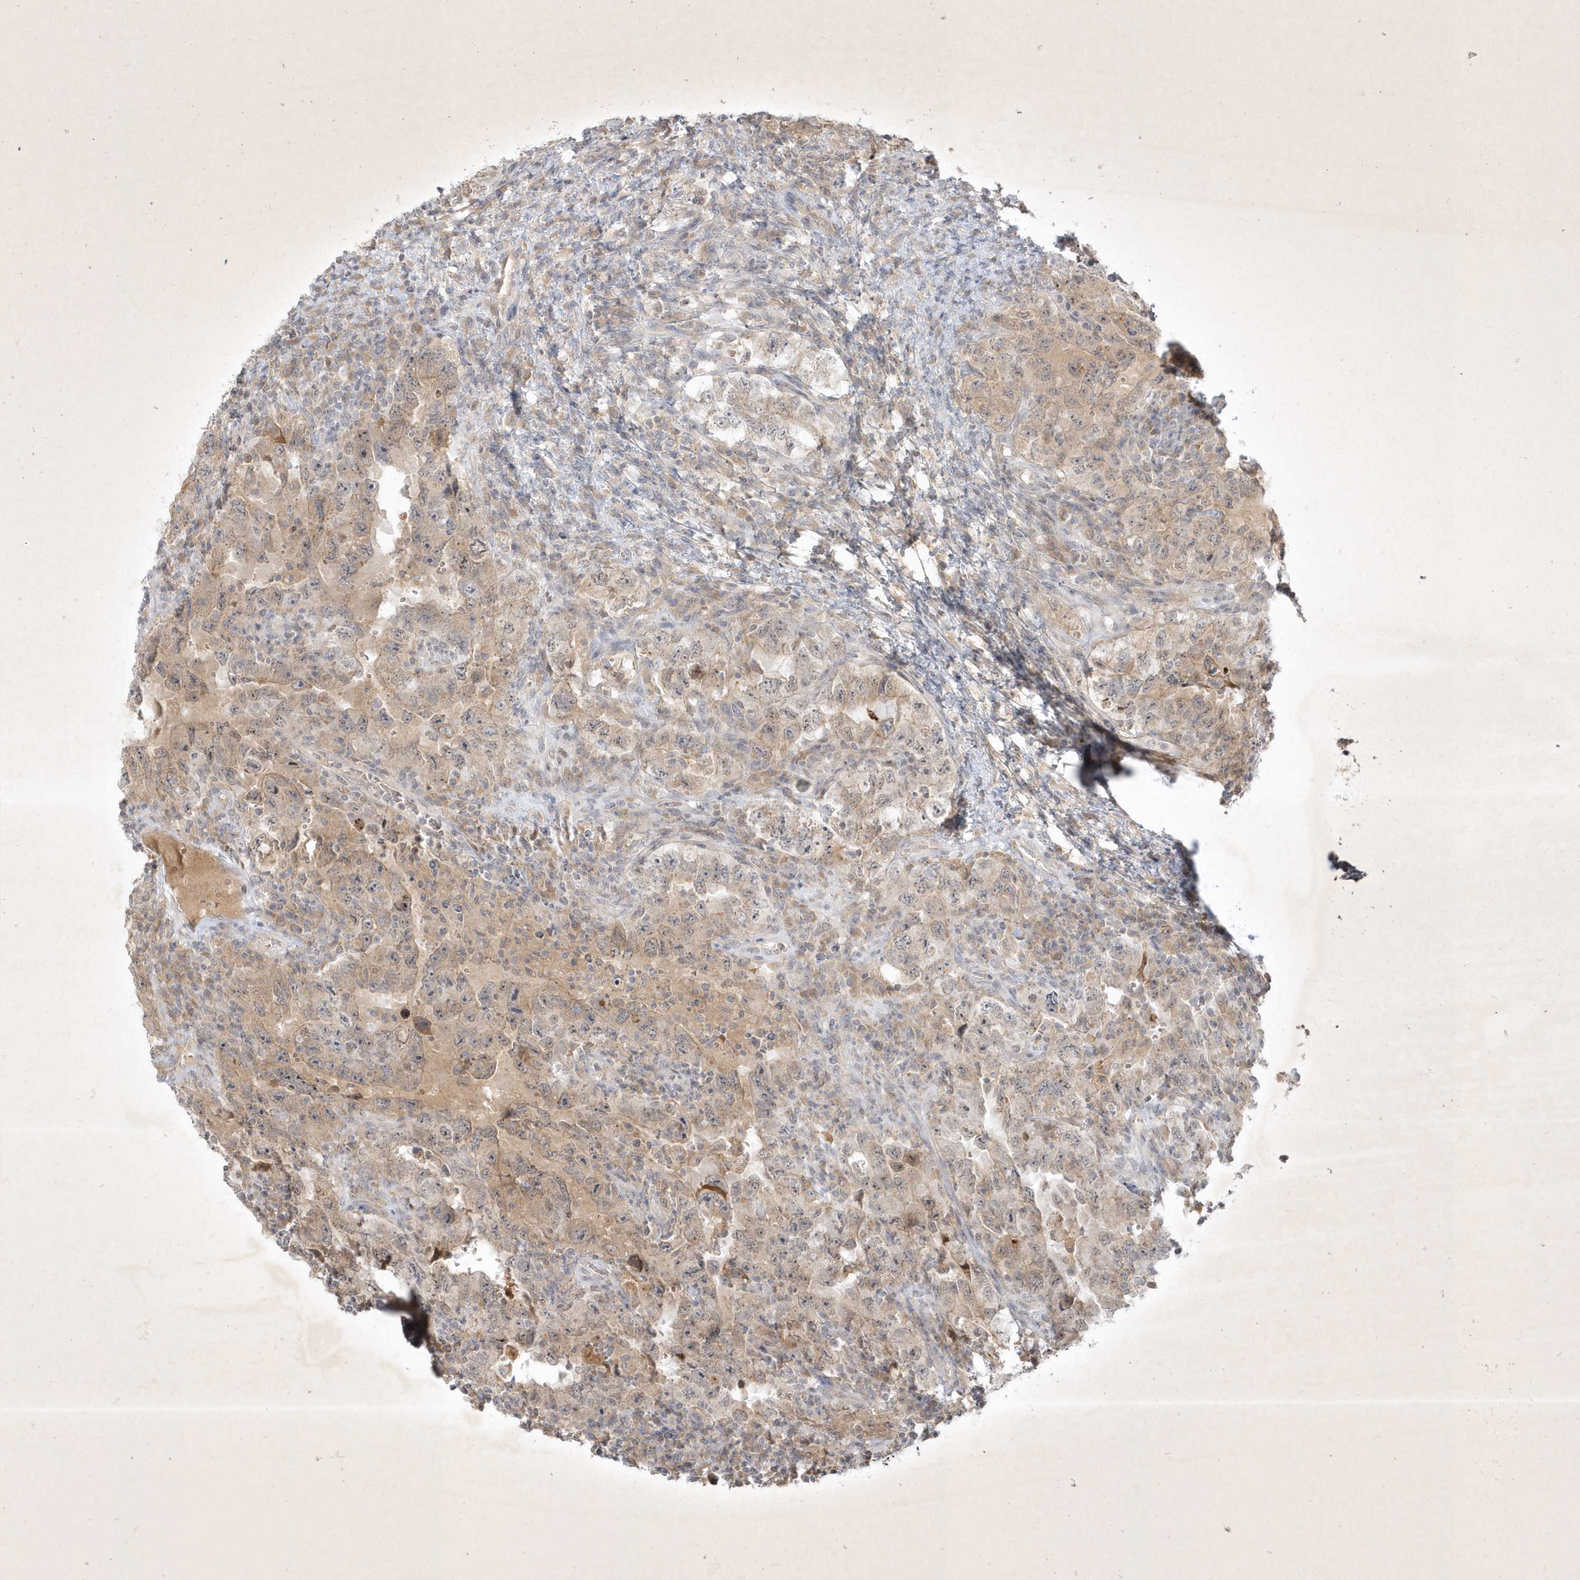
{"staining": {"intensity": "weak", "quantity": "25%-75%", "location": "cytoplasmic/membranous"}, "tissue": "testis cancer", "cell_type": "Tumor cells", "image_type": "cancer", "snomed": [{"axis": "morphology", "description": "Carcinoma, Embryonal, NOS"}, {"axis": "topography", "description": "Testis"}], "caption": "Tumor cells demonstrate low levels of weak cytoplasmic/membranous positivity in approximately 25%-75% of cells in human testis embryonal carcinoma.", "gene": "BOD1", "patient": {"sex": "male", "age": 26}}